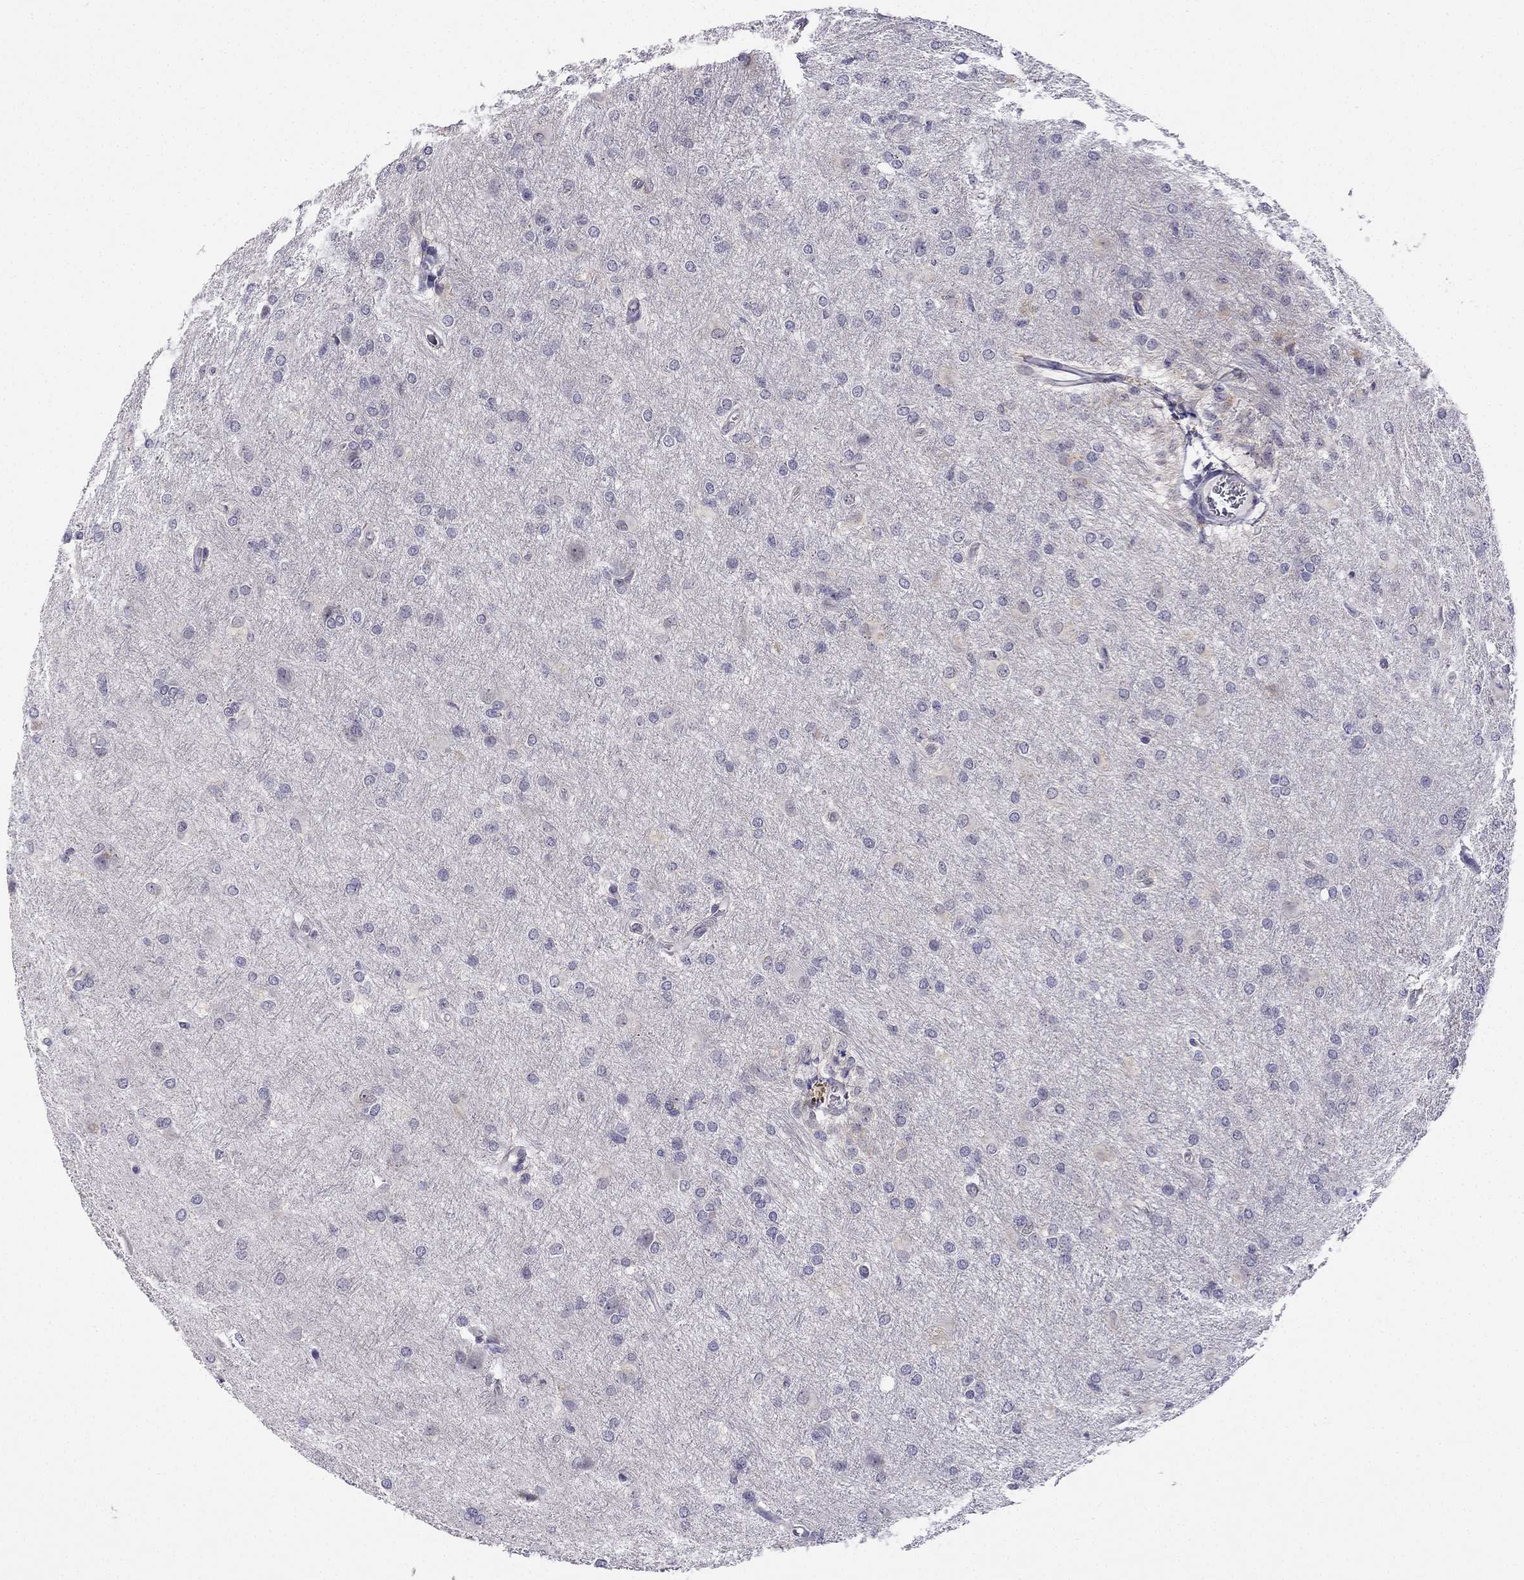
{"staining": {"intensity": "negative", "quantity": "none", "location": "none"}, "tissue": "glioma", "cell_type": "Tumor cells", "image_type": "cancer", "snomed": [{"axis": "morphology", "description": "Glioma, malignant, High grade"}, {"axis": "topography", "description": "Brain"}], "caption": "This is an immunohistochemistry (IHC) micrograph of glioma. There is no staining in tumor cells.", "gene": "C5orf49", "patient": {"sex": "male", "age": 68}}